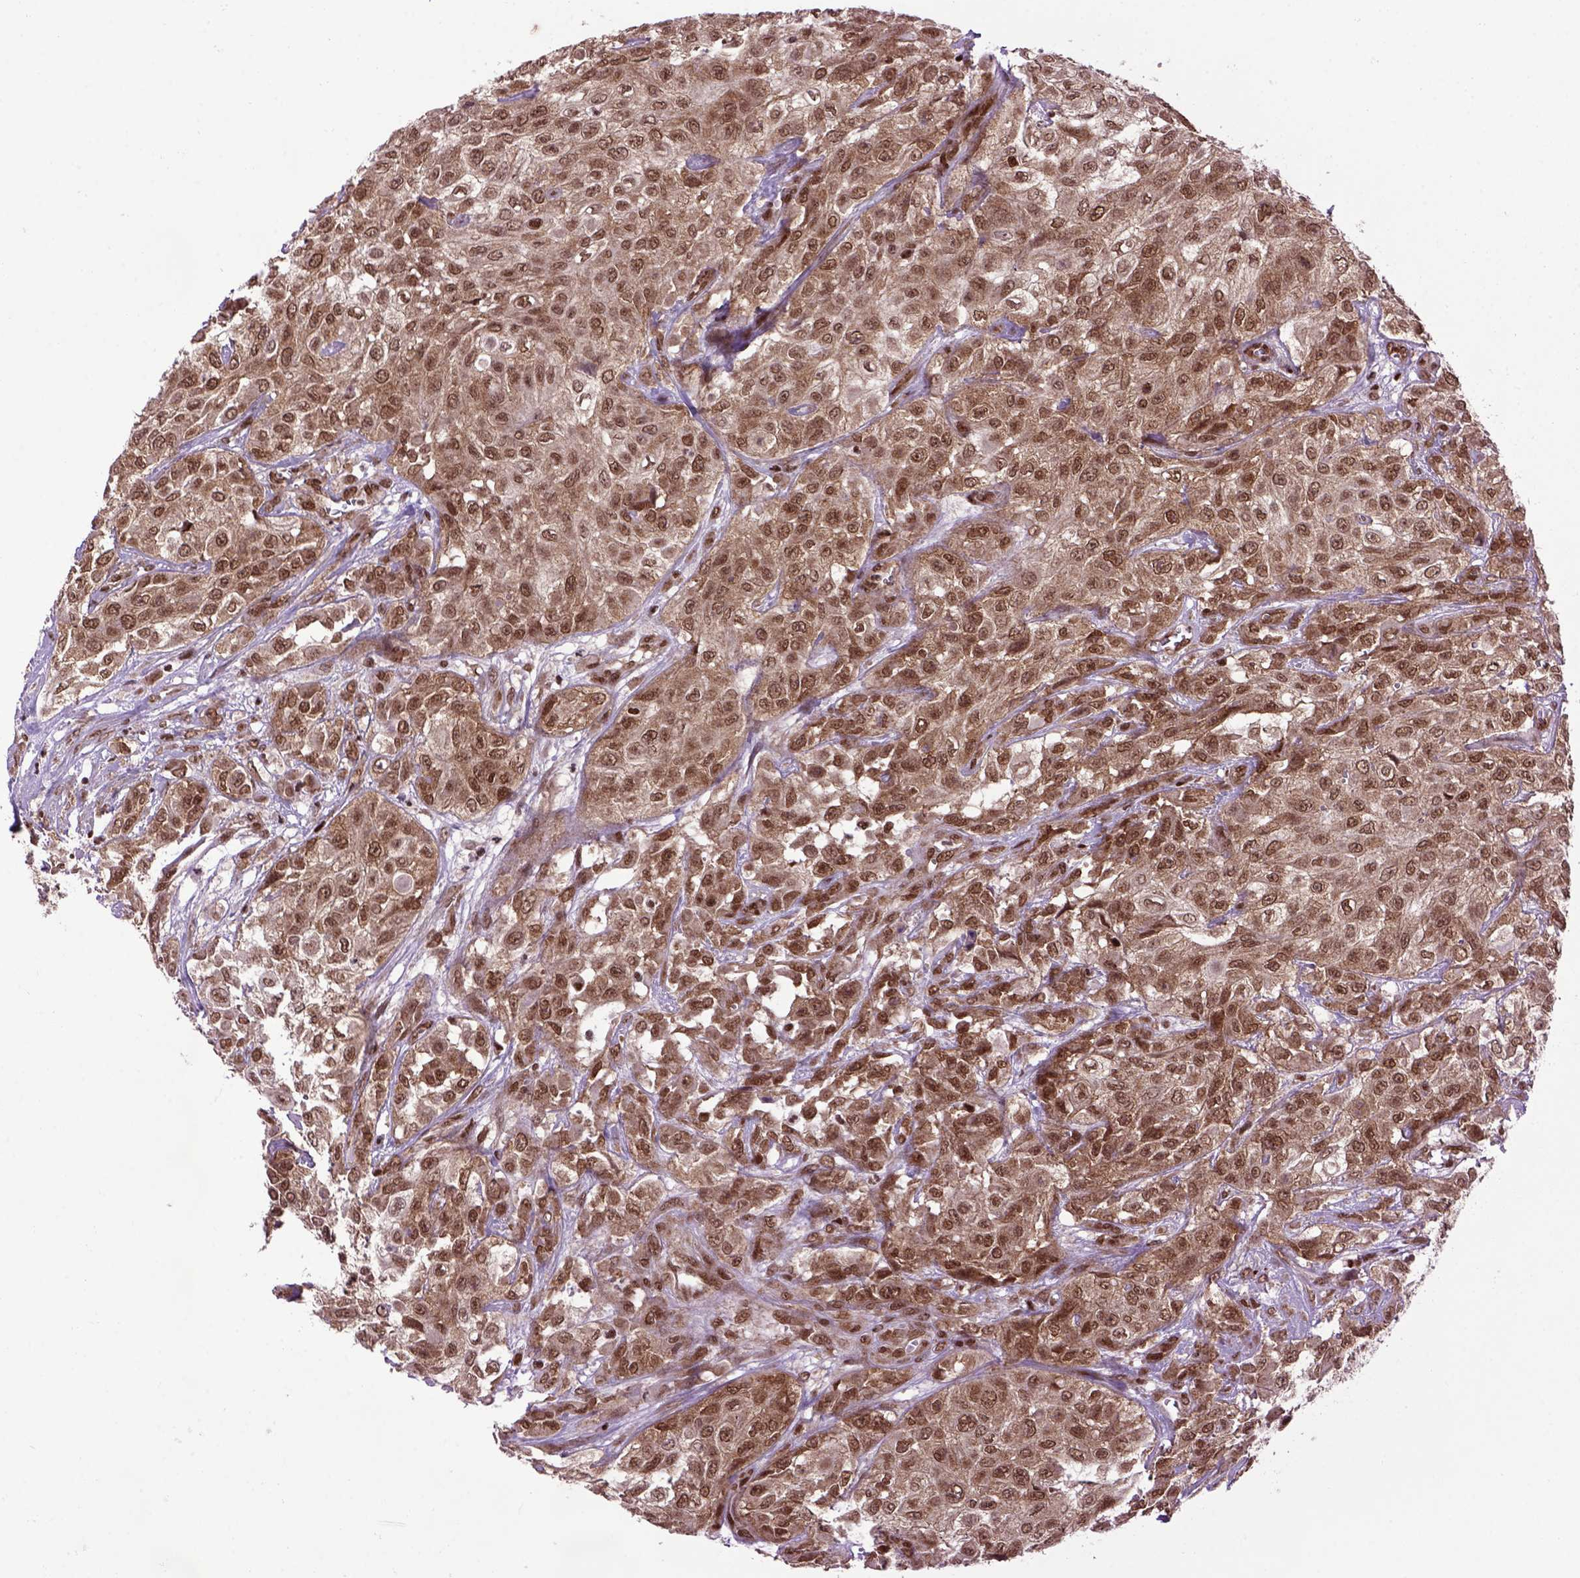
{"staining": {"intensity": "moderate", "quantity": ">75%", "location": "cytoplasmic/membranous,nuclear"}, "tissue": "urothelial cancer", "cell_type": "Tumor cells", "image_type": "cancer", "snomed": [{"axis": "morphology", "description": "Urothelial carcinoma, High grade"}, {"axis": "topography", "description": "Urinary bladder"}], "caption": "Immunohistochemical staining of urothelial carcinoma (high-grade) displays moderate cytoplasmic/membranous and nuclear protein staining in approximately >75% of tumor cells.", "gene": "CELF1", "patient": {"sex": "male", "age": 57}}